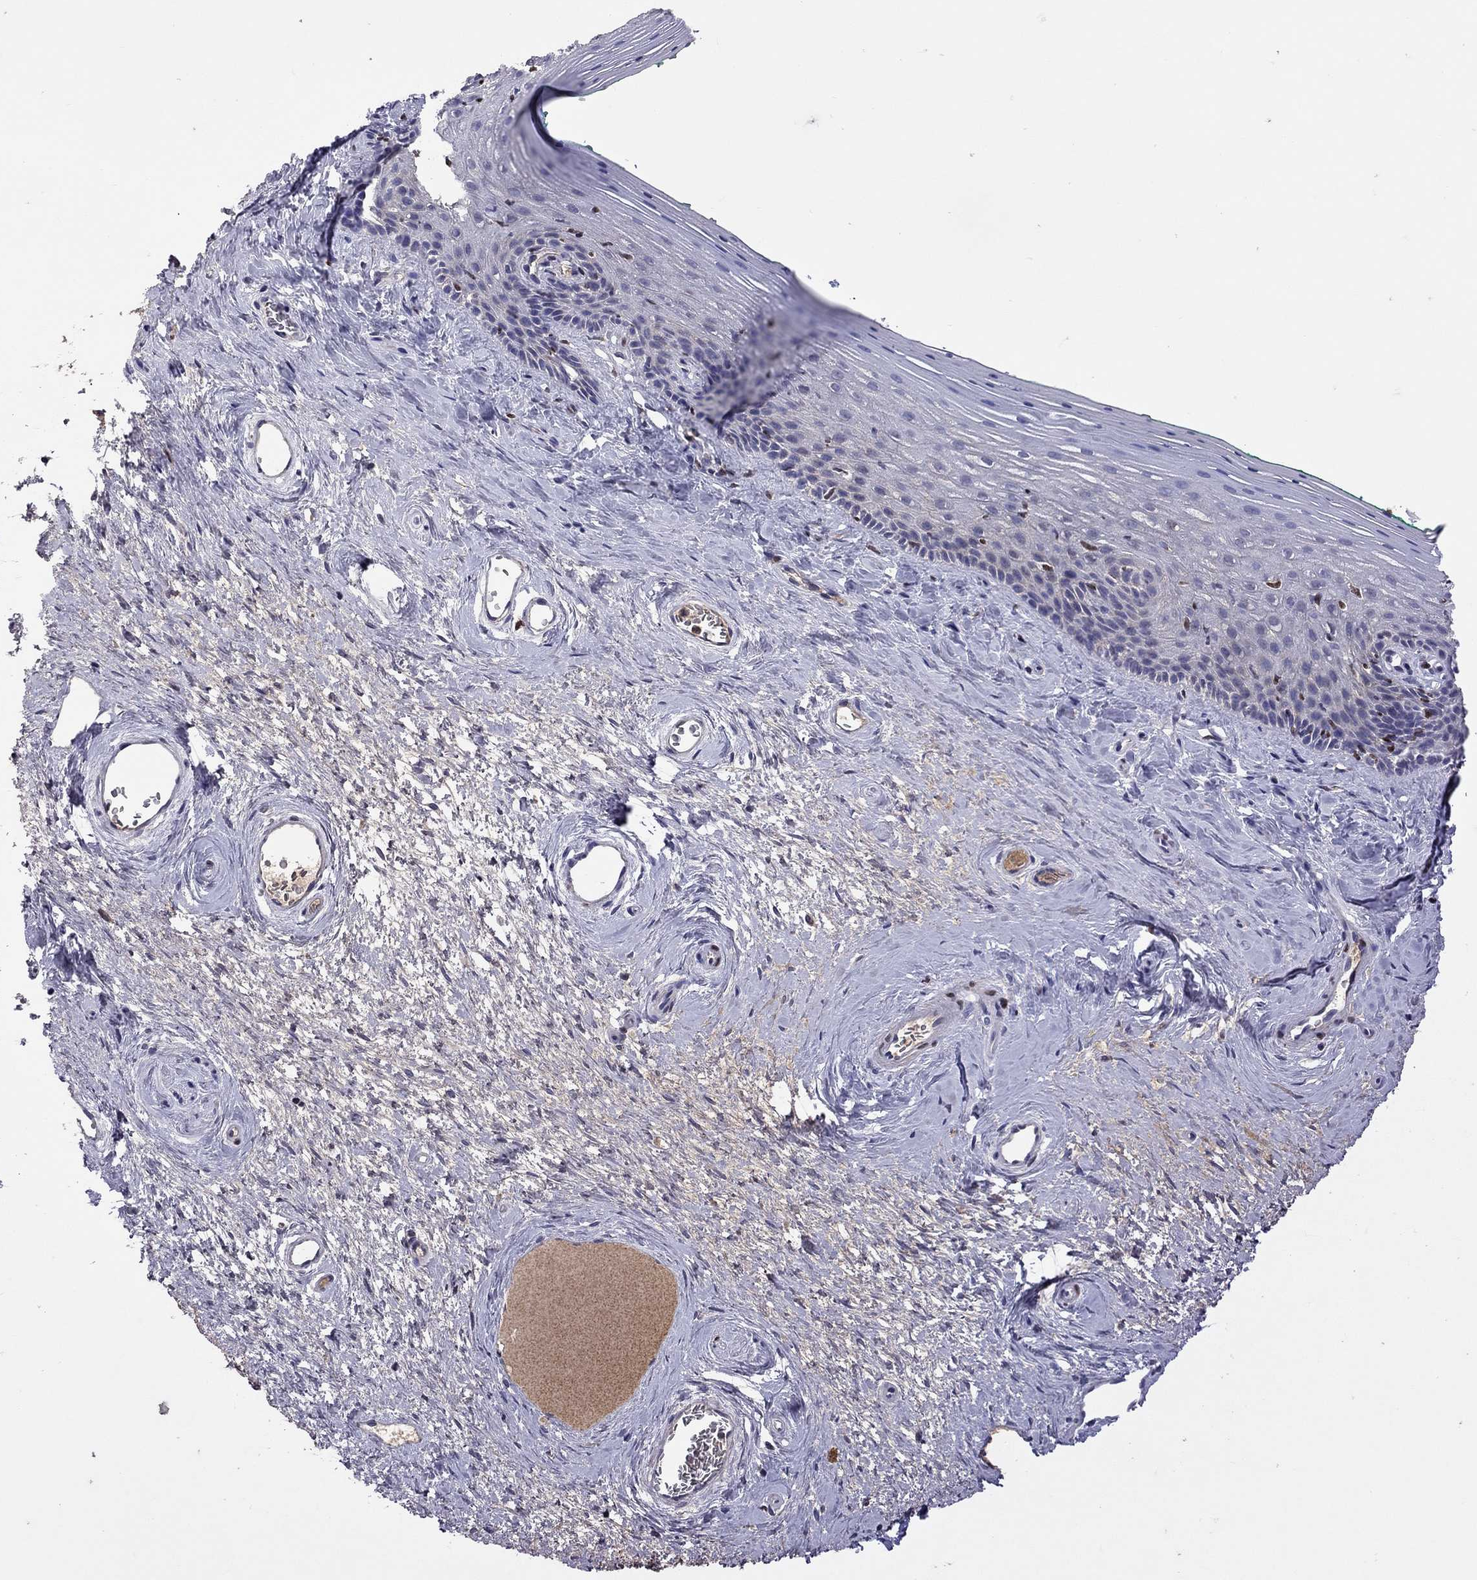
{"staining": {"intensity": "negative", "quantity": "none", "location": "none"}, "tissue": "vagina", "cell_type": "Squamous epithelial cells", "image_type": "normal", "snomed": [{"axis": "morphology", "description": "Normal tissue, NOS"}, {"axis": "topography", "description": "Vagina"}], "caption": "An immunohistochemistry micrograph of benign vagina is shown. There is no staining in squamous epithelial cells of vagina. The staining was performed using DAB (3,3'-diaminobenzidine) to visualize the protein expression in brown, while the nuclei were stained in blue with hematoxylin (Magnification: 20x).", "gene": "SERPINA3", "patient": {"sex": "female", "age": 45}}